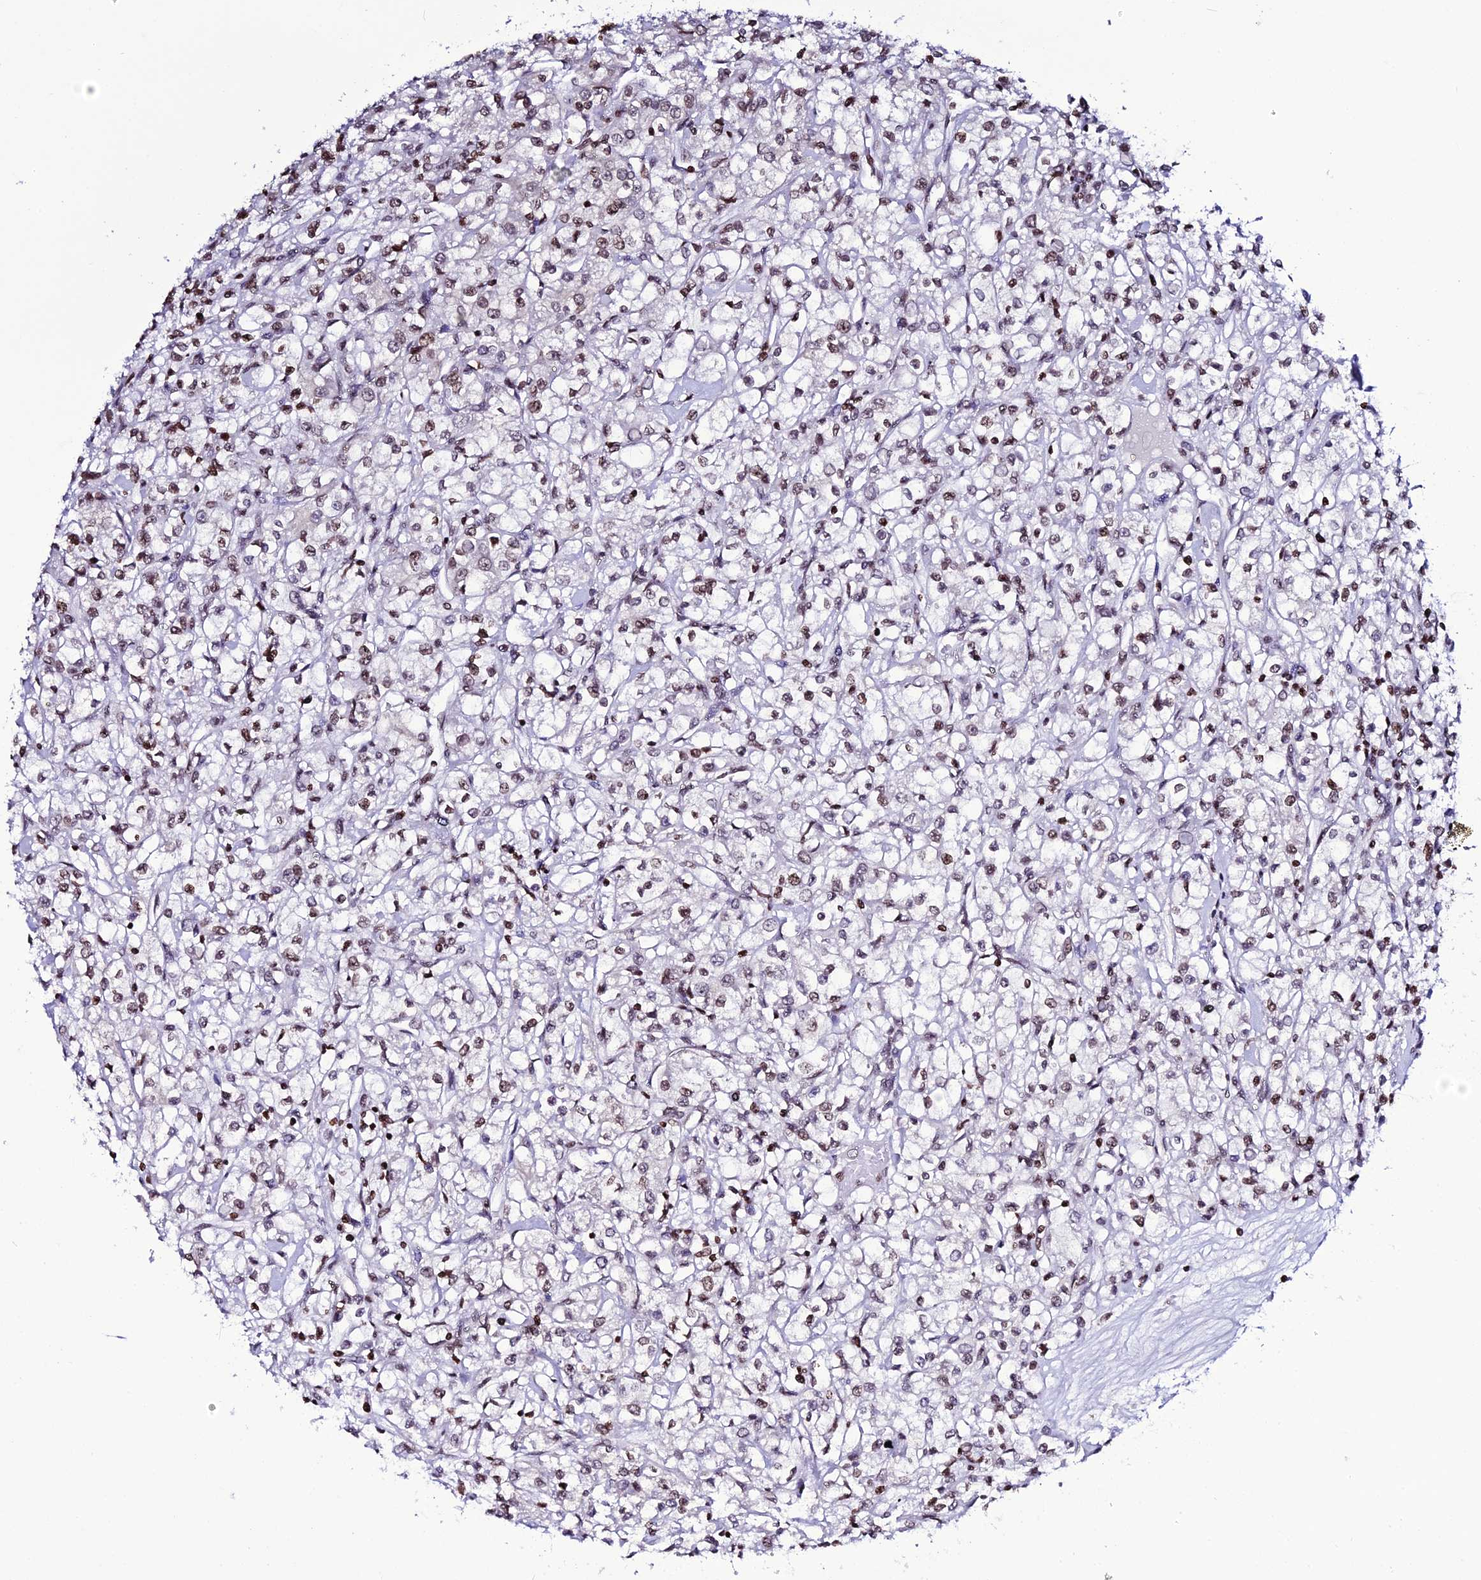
{"staining": {"intensity": "weak", "quantity": ">75%", "location": "nuclear"}, "tissue": "renal cancer", "cell_type": "Tumor cells", "image_type": "cancer", "snomed": [{"axis": "morphology", "description": "Adenocarcinoma, NOS"}, {"axis": "topography", "description": "Kidney"}], "caption": "Protein expression analysis of renal cancer (adenocarcinoma) reveals weak nuclear expression in about >75% of tumor cells. Ihc stains the protein in brown and the nuclei are stained blue.", "gene": "MACROH2A2", "patient": {"sex": "female", "age": 59}}